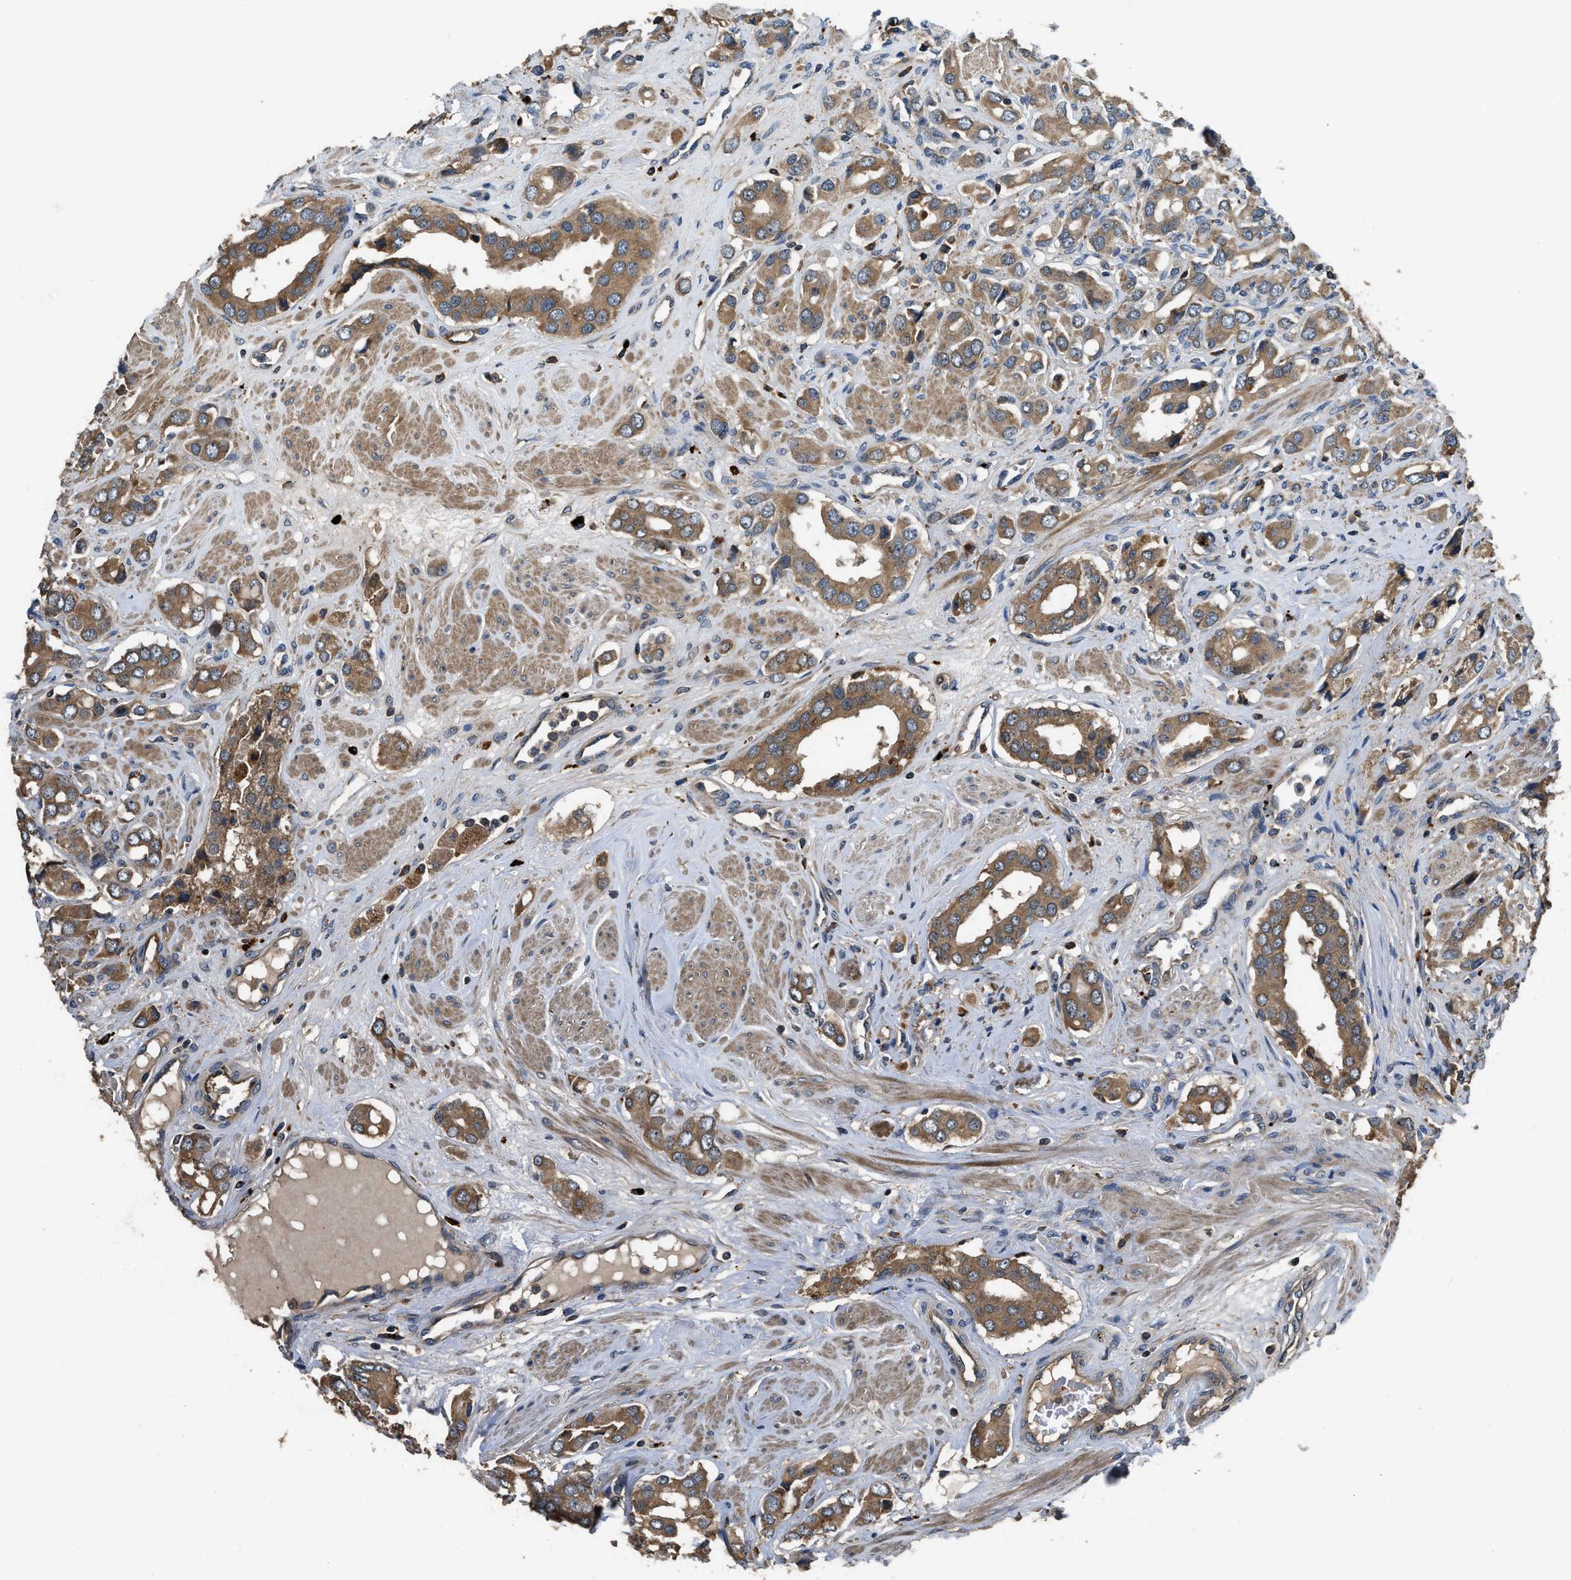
{"staining": {"intensity": "moderate", "quantity": ">75%", "location": "cytoplasmic/membranous"}, "tissue": "prostate cancer", "cell_type": "Tumor cells", "image_type": "cancer", "snomed": [{"axis": "morphology", "description": "Adenocarcinoma, High grade"}, {"axis": "topography", "description": "Prostate"}], "caption": "A high-resolution photomicrograph shows immunohistochemistry (IHC) staining of prostate cancer (high-grade adenocarcinoma), which demonstrates moderate cytoplasmic/membranous positivity in about >75% of tumor cells. Nuclei are stained in blue.", "gene": "GGH", "patient": {"sex": "male", "age": 52}}